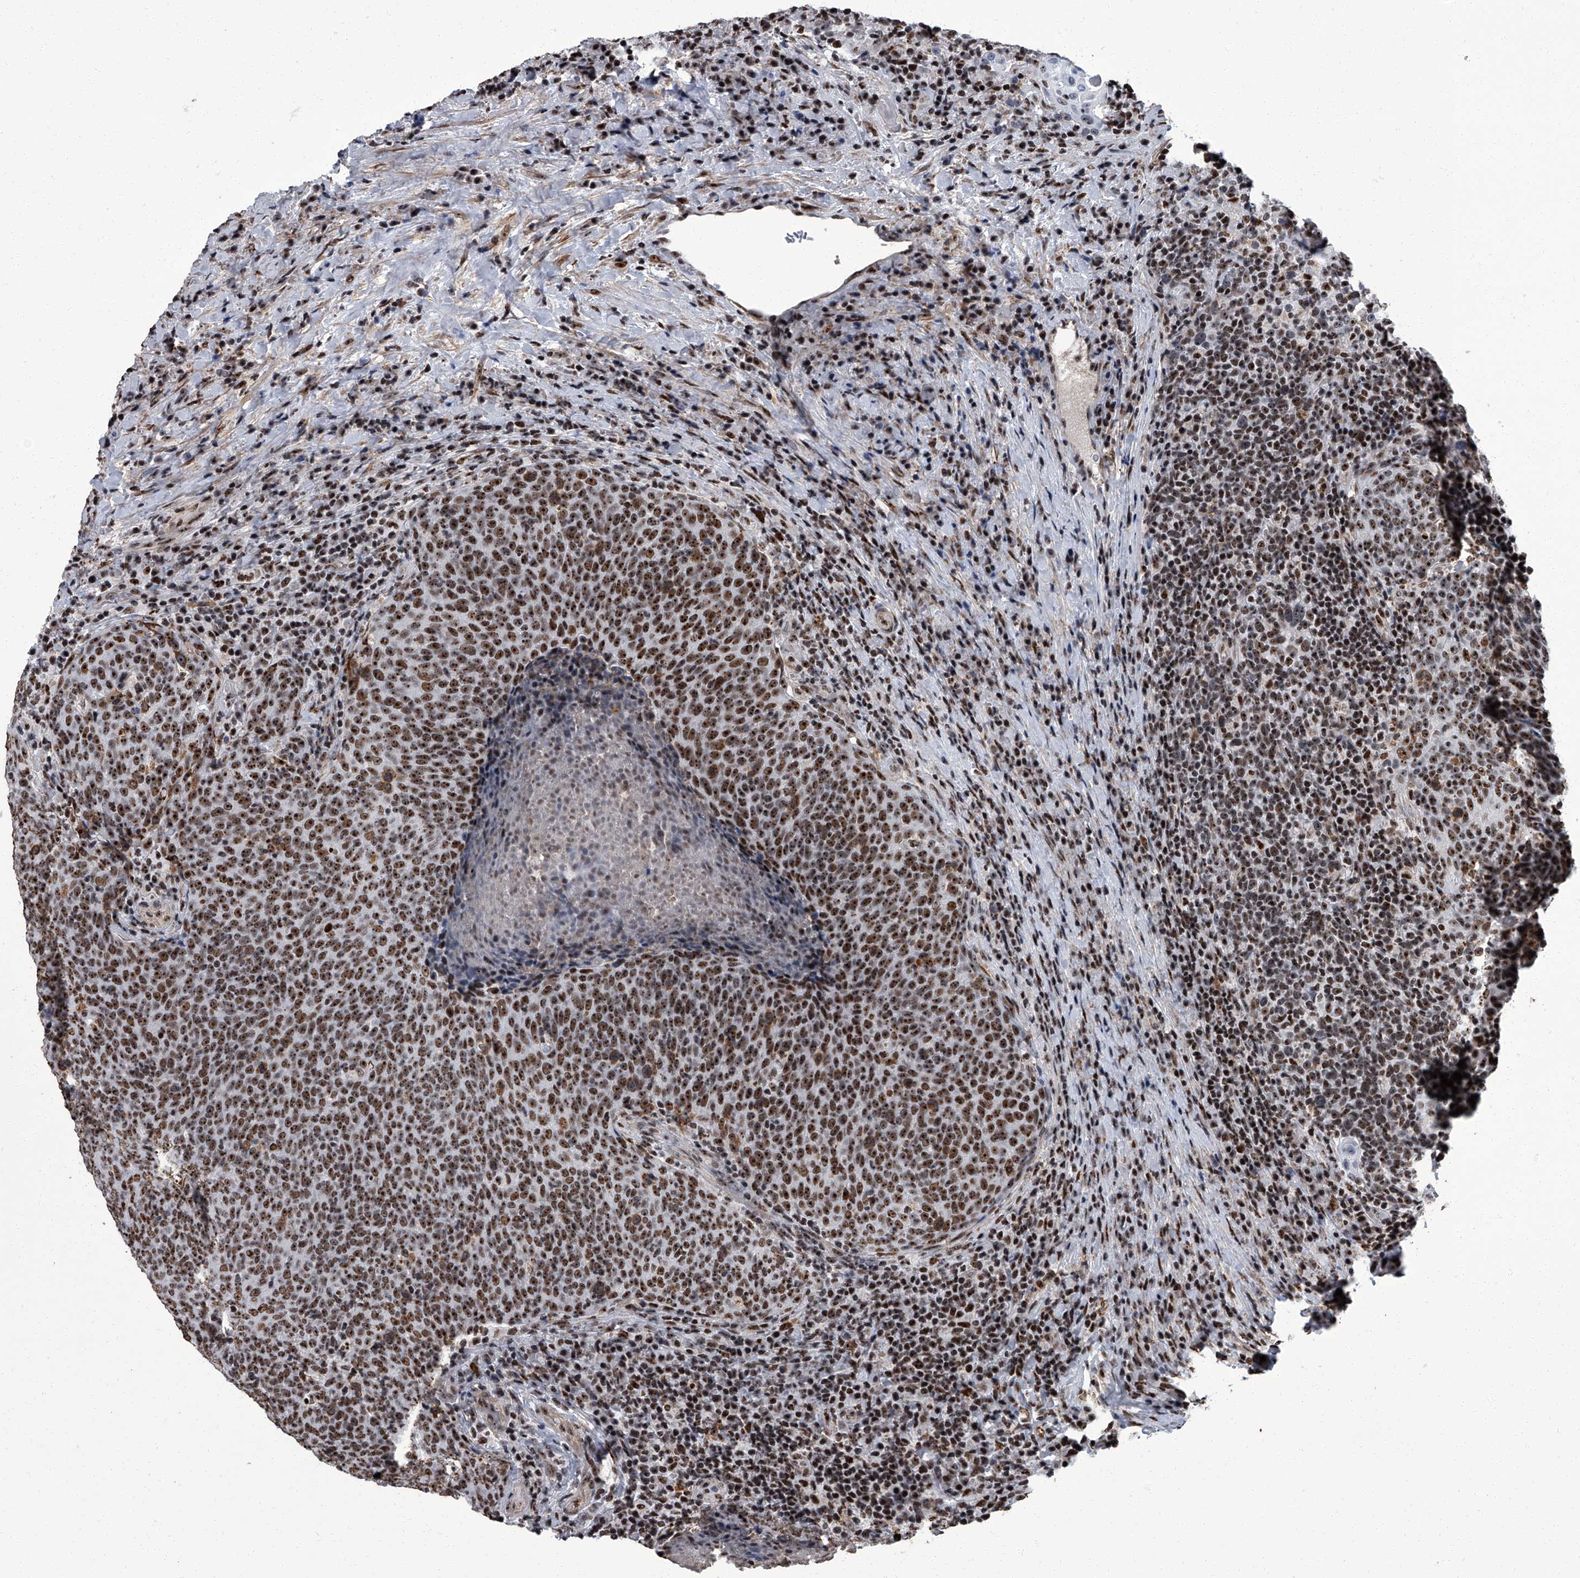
{"staining": {"intensity": "moderate", "quantity": ">75%", "location": "nuclear"}, "tissue": "head and neck cancer", "cell_type": "Tumor cells", "image_type": "cancer", "snomed": [{"axis": "morphology", "description": "Squamous cell carcinoma, NOS"}, {"axis": "morphology", "description": "Squamous cell carcinoma, metastatic, NOS"}, {"axis": "topography", "description": "Lymph node"}, {"axis": "topography", "description": "Head-Neck"}], "caption": "Immunohistochemistry (IHC) image of neoplastic tissue: head and neck cancer (metastatic squamous cell carcinoma) stained using IHC exhibits medium levels of moderate protein expression localized specifically in the nuclear of tumor cells, appearing as a nuclear brown color.", "gene": "ZNF518B", "patient": {"sex": "male", "age": 62}}